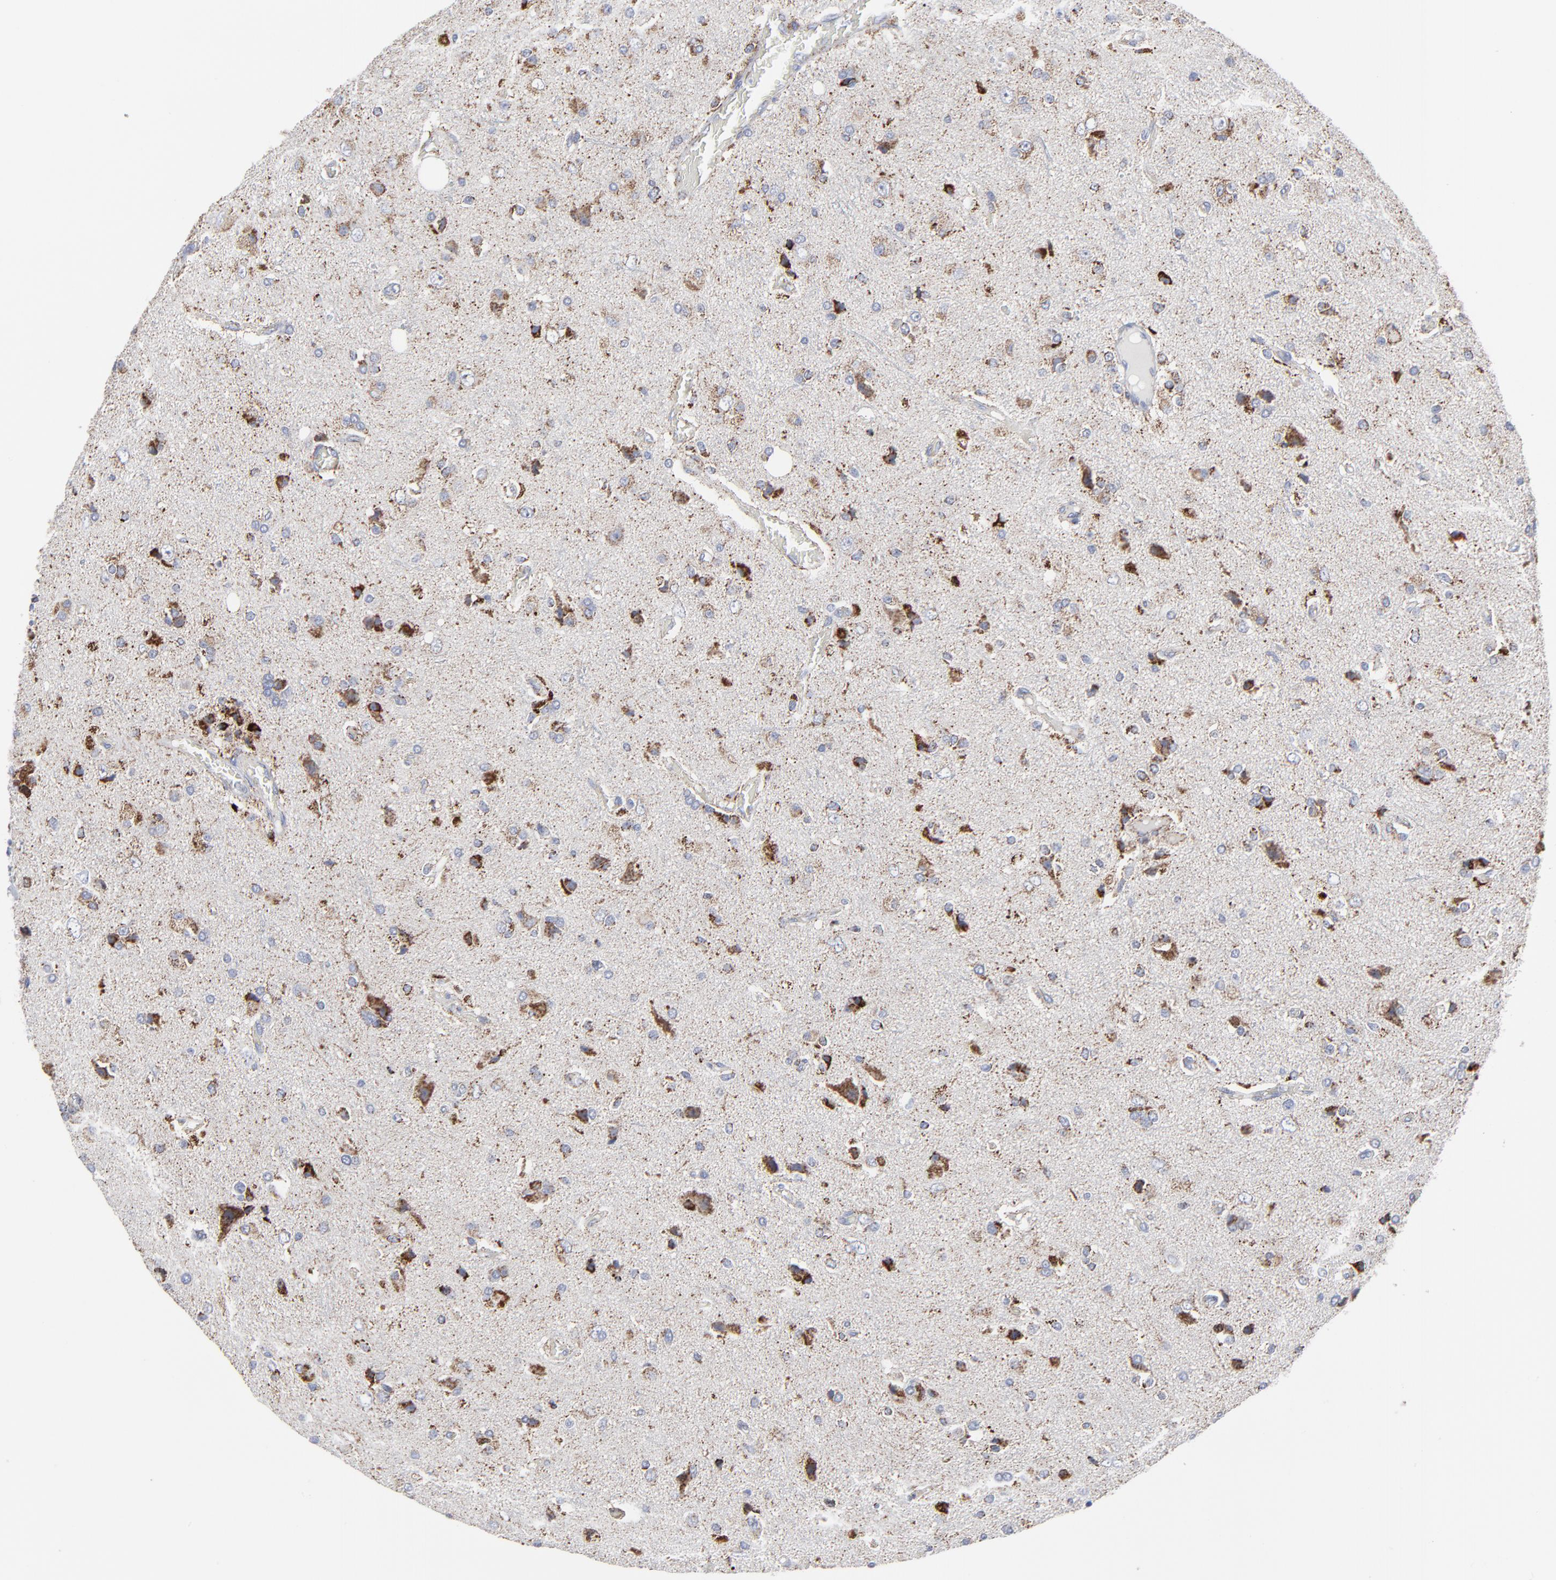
{"staining": {"intensity": "strong", "quantity": "25%-75%", "location": "cytoplasmic/membranous"}, "tissue": "glioma", "cell_type": "Tumor cells", "image_type": "cancer", "snomed": [{"axis": "morphology", "description": "Glioma, malignant, High grade"}, {"axis": "topography", "description": "Brain"}], "caption": "Immunohistochemistry (IHC) staining of high-grade glioma (malignant), which shows high levels of strong cytoplasmic/membranous staining in about 25%-75% of tumor cells indicating strong cytoplasmic/membranous protein expression. The staining was performed using DAB (3,3'-diaminobenzidine) (brown) for protein detection and nuclei were counterstained in hematoxylin (blue).", "gene": "TXNRD2", "patient": {"sex": "male", "age": 47}}